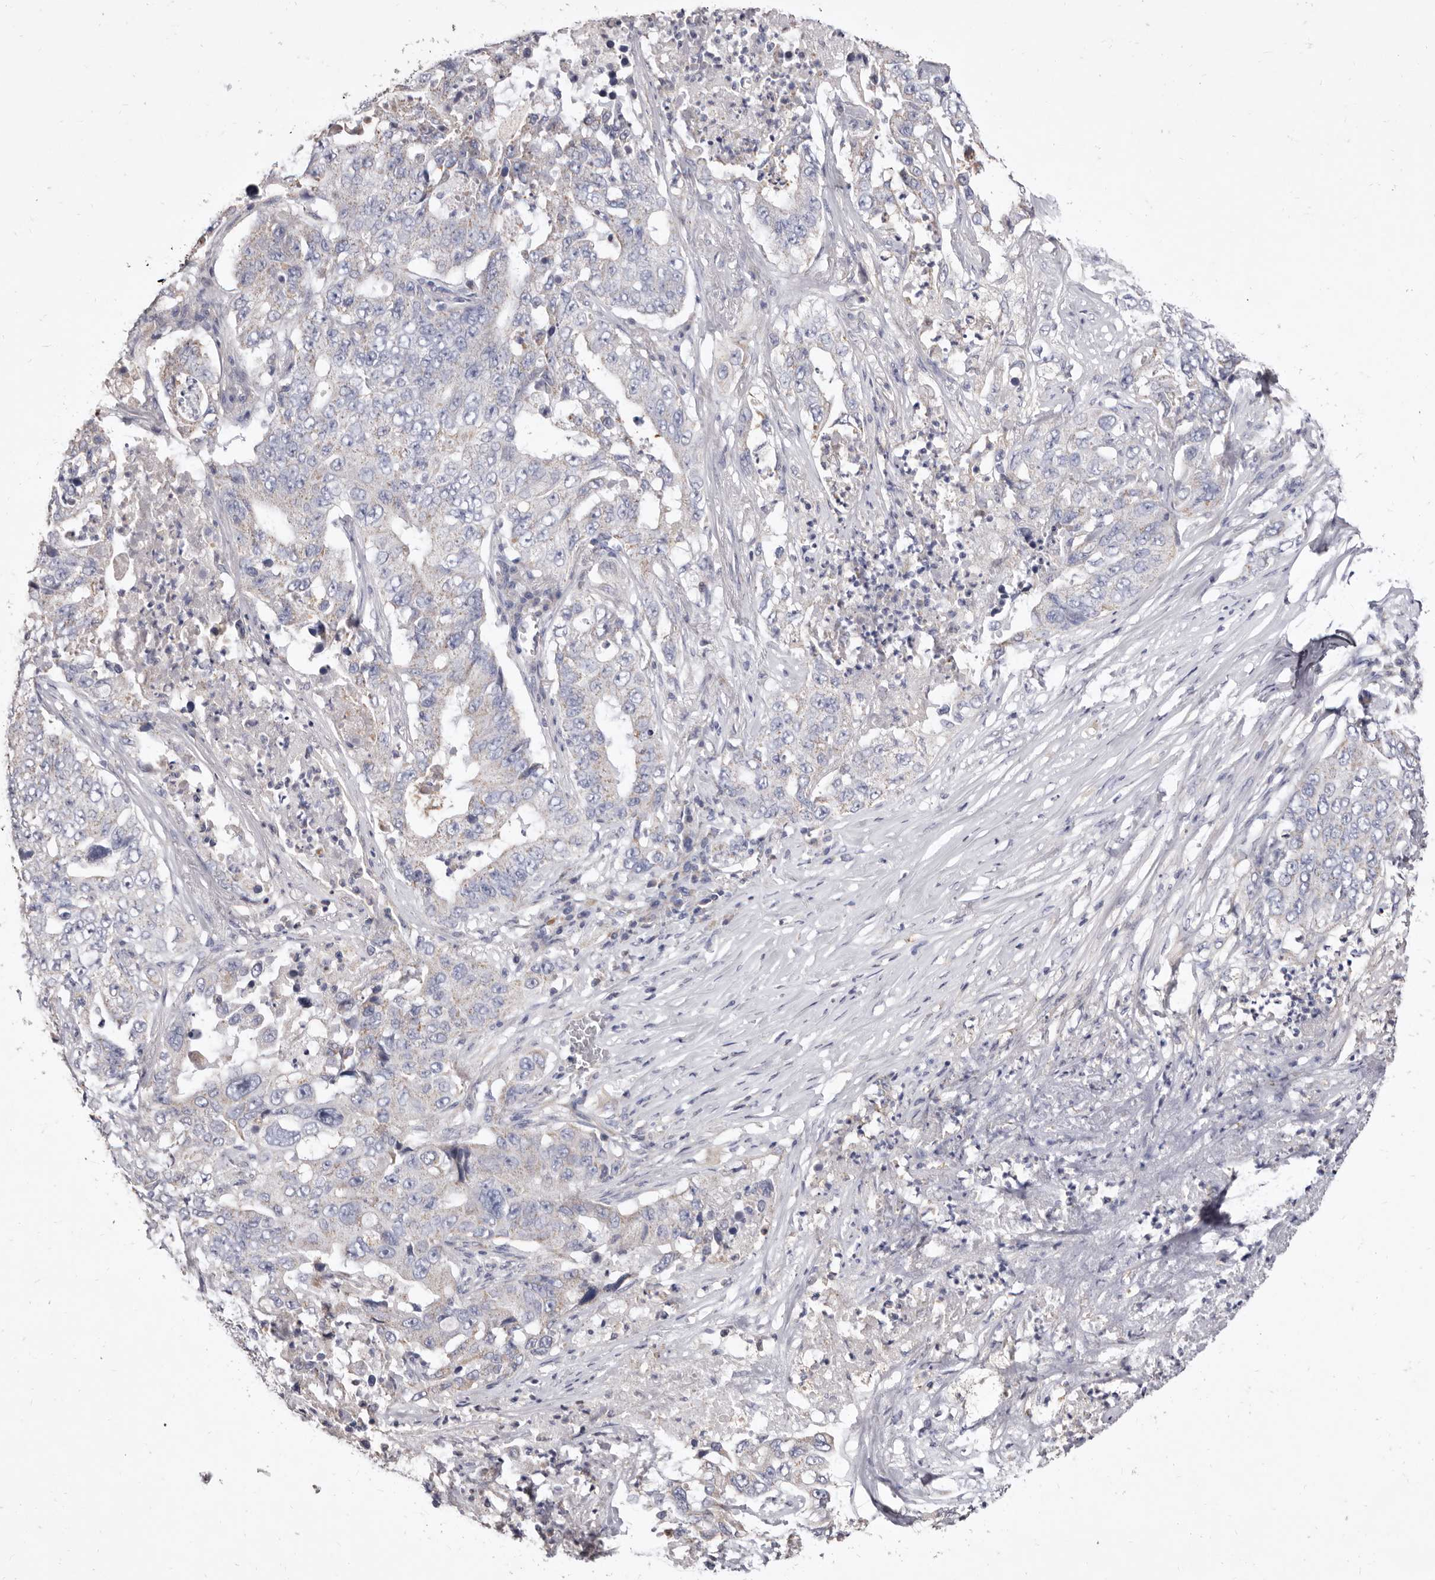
{"staining": {"intensity": "negative", "quantity": "none", "location": "none"}, "tissue": "lung cancer", "cell_type": "Tumor cells", "image_type": "cancer", "snomed": [{"axis": "morphology", "description": "Adenocarcinoma, NOS"}, {"axis": "topography", "description": "Lung"}], "caption": "Immunohistochemistry photomicrograph of neoplastic tissue: human lung cancer (adenocarcinoma) stained with DAB (3,3'-diaminobenzidine) displays no significant protein staining in tumor cells.", "gene": "CYP2E1", "patient": {"sex": "female", "age": 51}}